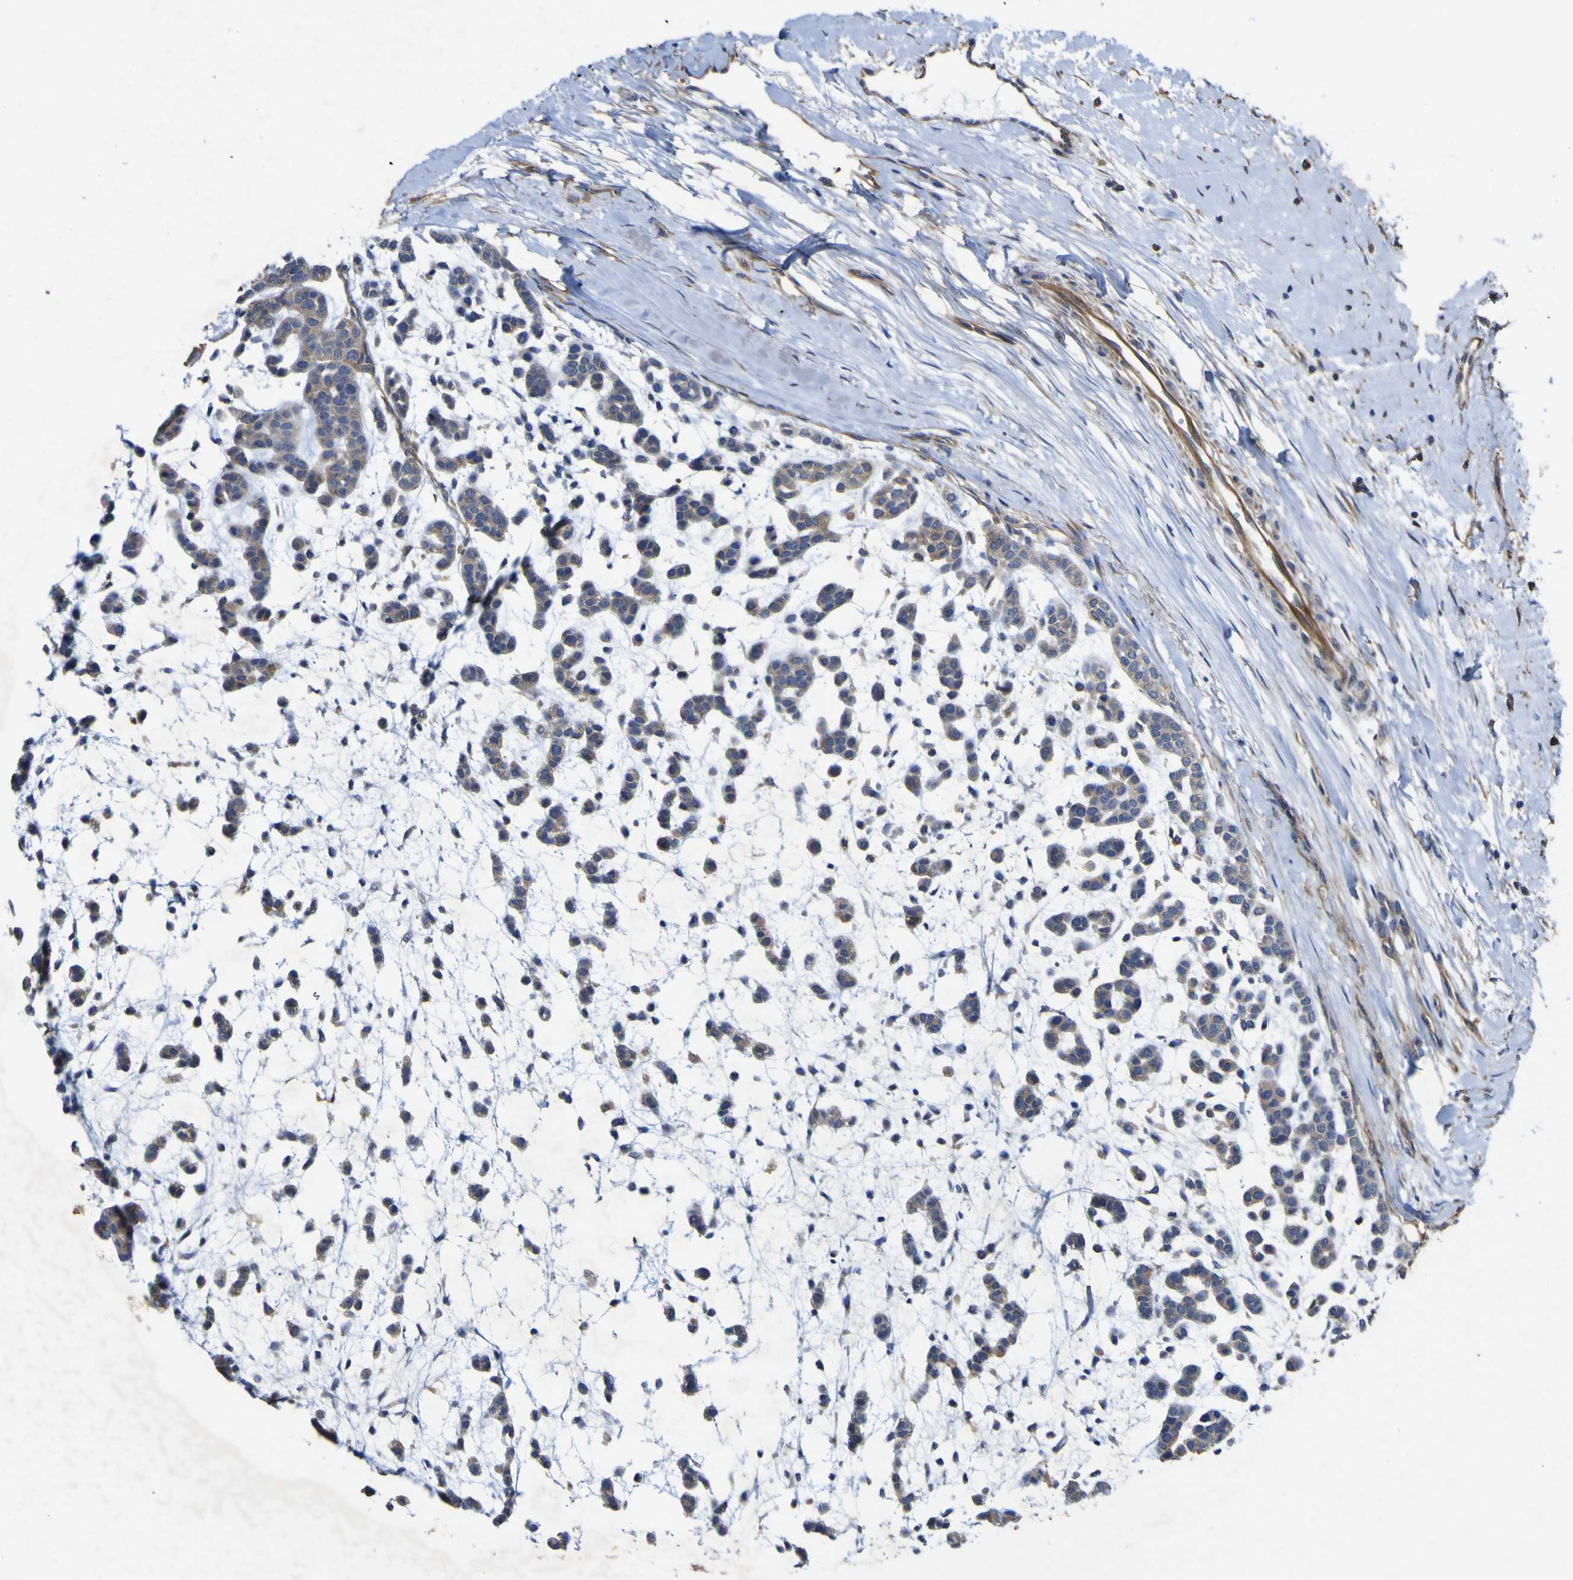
{"staining": {"intensity": "moderate", "quantity": ">75%", "location": "cytoplasmic/membranous"}, "tissue": "head and neck cancer", "cell_type": "Tumor cells", "image_type": "cancer", "snomed": [{"axis": "morphology", "description": "Squamous cell carcinoma, NOS"}, {"axis": "topography", "description": "Head-Neck"}], "caption": "IHC micrograph of human head and neck squamous cell carcinoma stained for a protein (brown), which reveals medium levels of moderate cytoplasmic/membranous expression in about >75% of tumor cells.", "gene": "TNFSF15", "patient": {"sex": "male", "age": 64}}